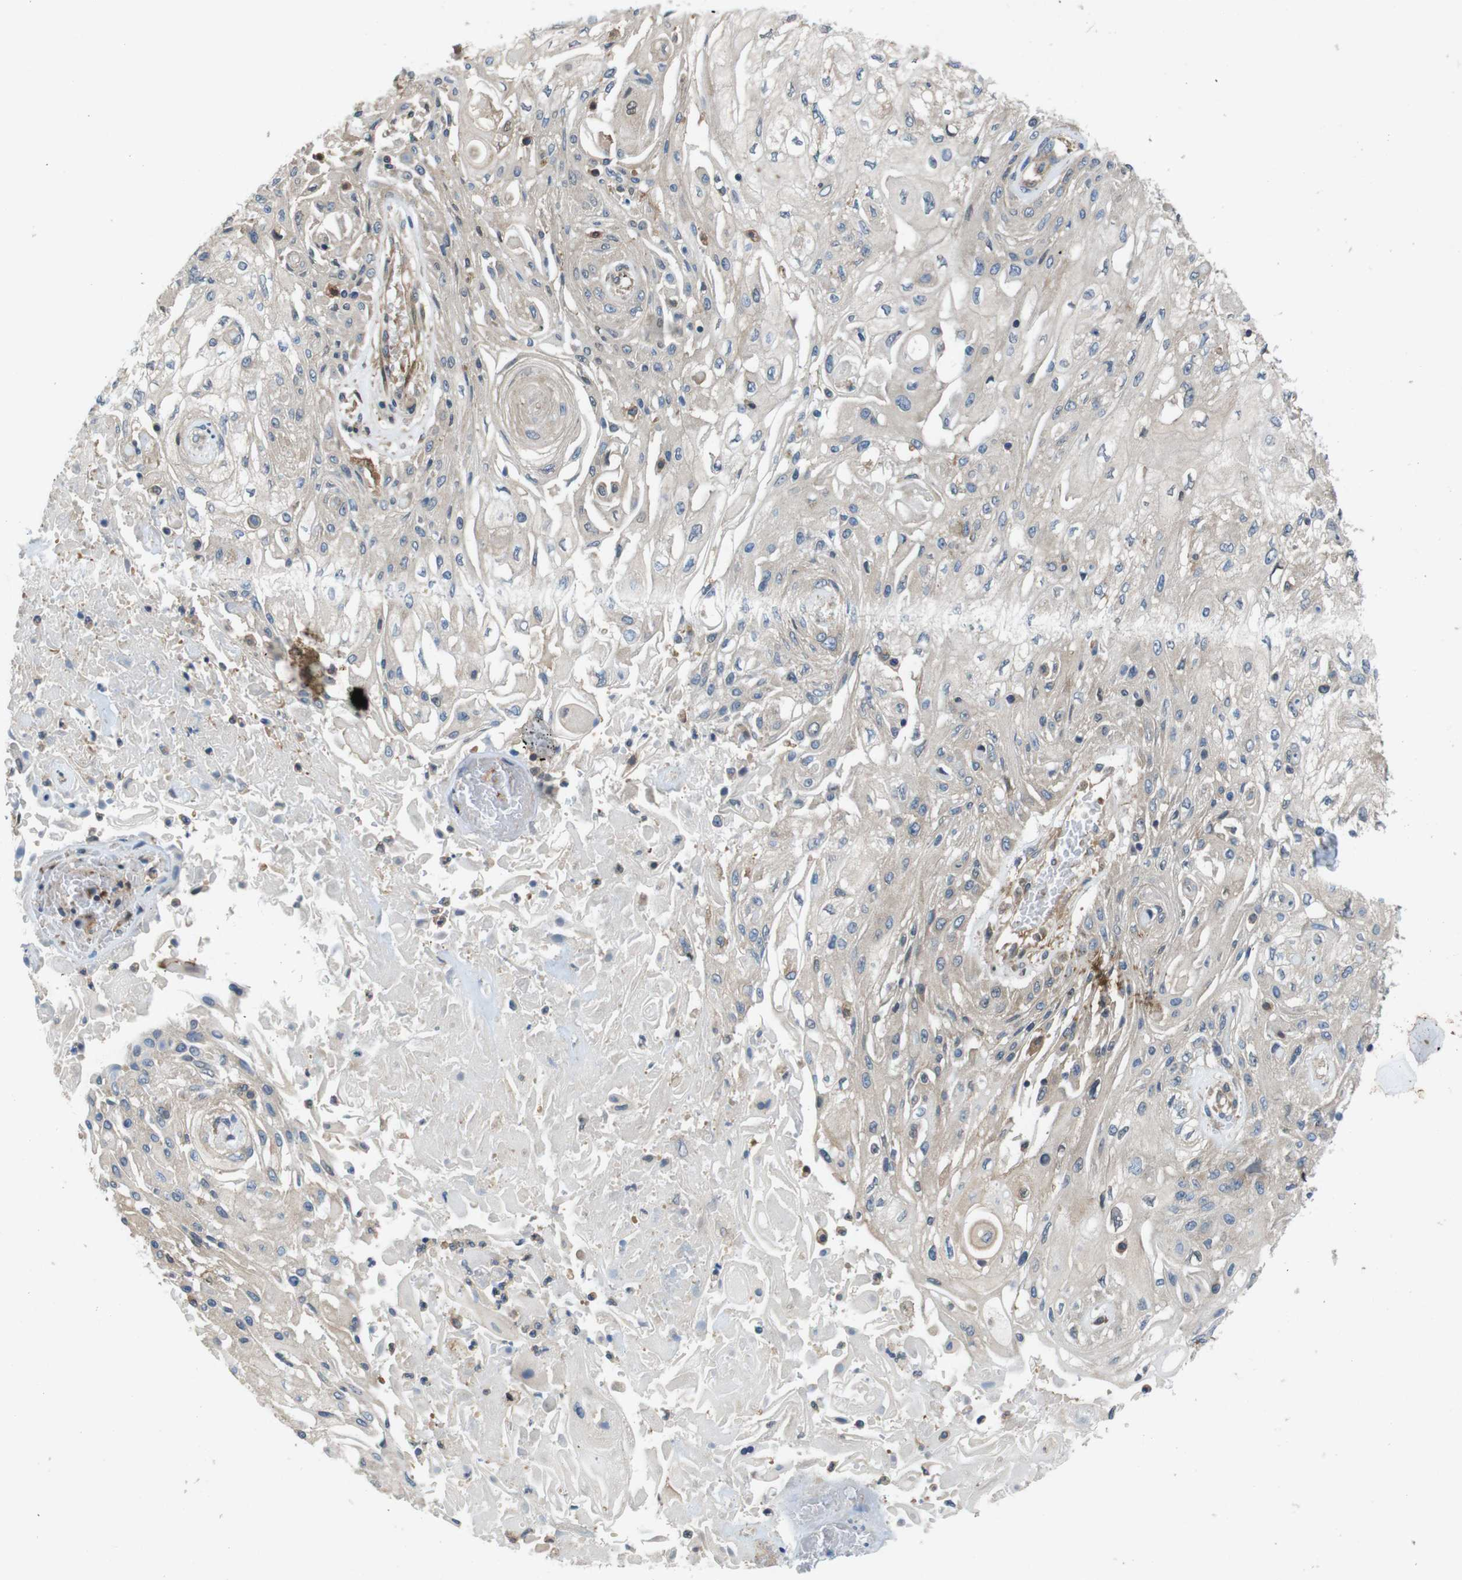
{"staining": {"intensity": "weak", "quantity": "25%-75%", "location": "cytoplasmic/membranous"}, "tissue": "skin cancer", "cell_type": "Tumor cells", "image_type": "cancer", "snomed": [{"axis": "morphology", "description": "Squamous cell carcinoma, NOS"}, {"axis": "topography", "description": "Skin"}], "caption": "Tumor cells show weak cytoplasmic/membranous staining in about 25%-75% of cells in skin cancer (squamous cell carcinoma).", "gene": "DCTN1", "patient": {"sex": "male", "age": 75}}